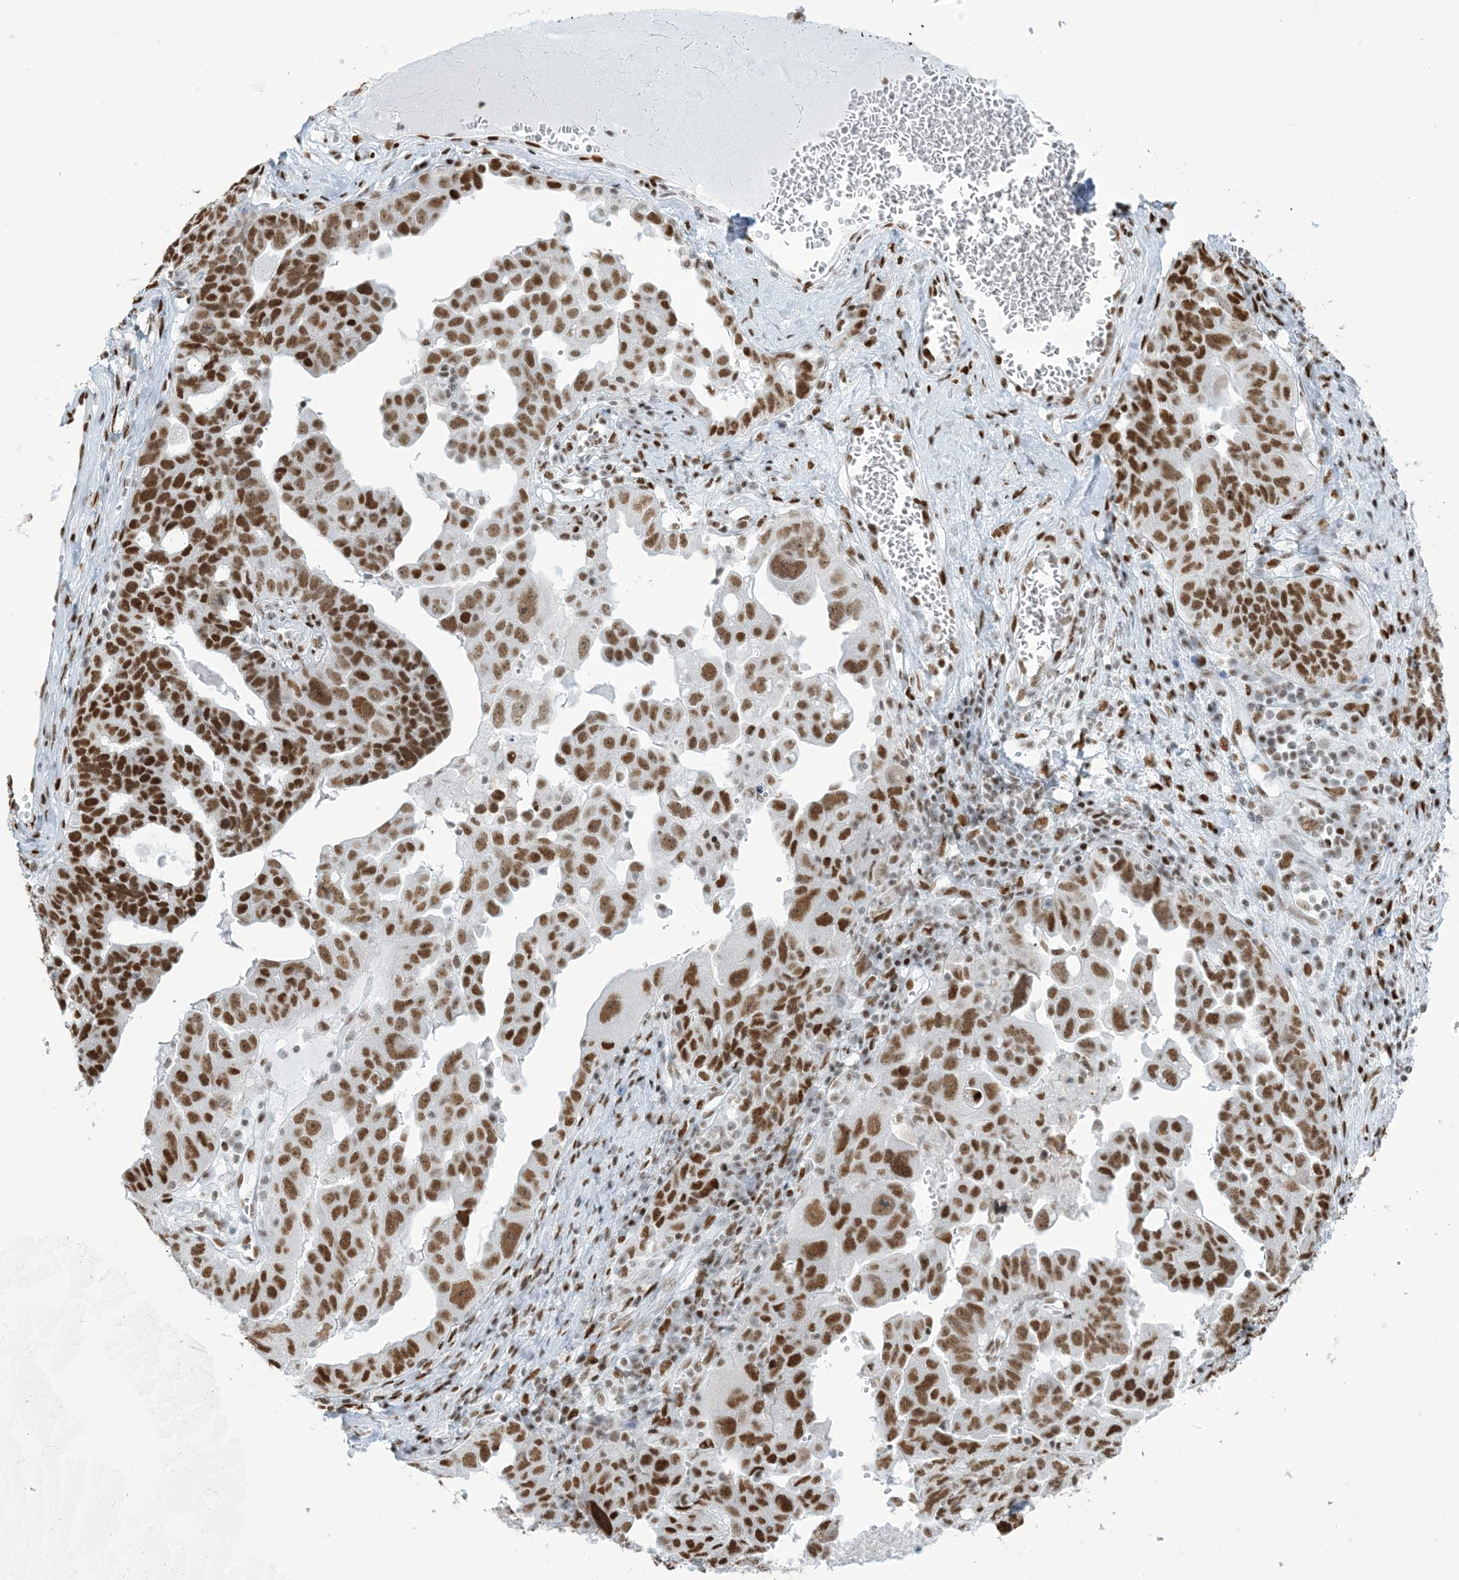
{"staining": {"intensity": "strong", "quantity": ">75%", "location": "nuclear"}, "tissue": "ovarian cancer", "cell_type": "Tumor cells", "image_type": "cancer", "snomed": [{"axis": "morphology", "description": "Carcinoma, endometroid"}, {"axis": "topography", "description": "Ovary"}], "caption": "Immunohistochemical staining of human ovarian cancer exhibits strong nuclear protein expression in approximately >75% of tumor cells.", "gene": "STAG1", "patient": {"sex": "female", "age": 62}}